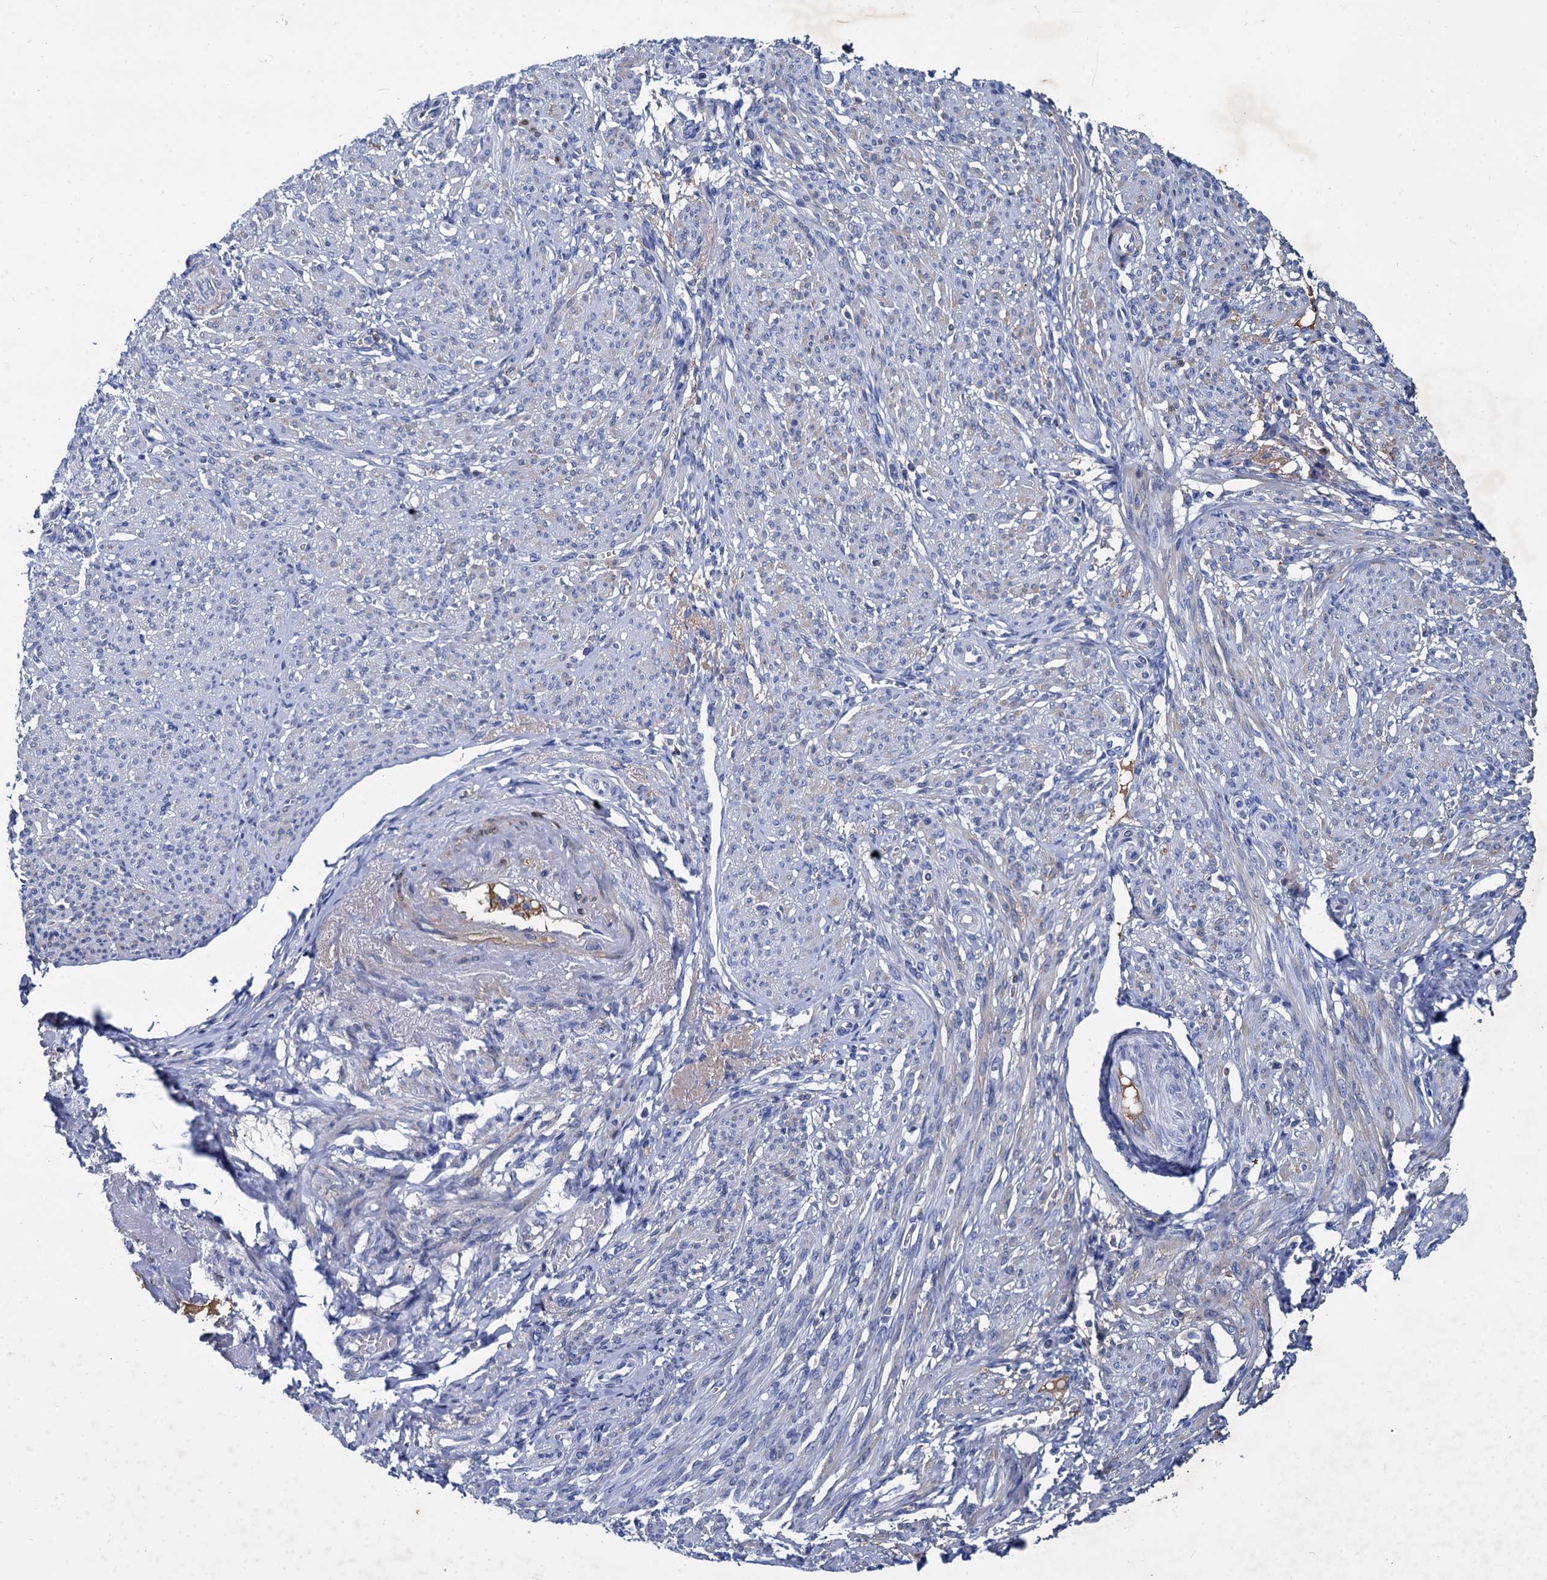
{"staining": {"intensity": "negative", "quantity": "none", "location": "none"}, "tissue": "smooth muscle", "cell_type": "Smooth muscle cells", "image_type": "normal", "snomed": [{"axis": "morphology", "description": "Normal tissue, NOS"}, {"axis": "topography", "description": "Smooth muscle"}], "caption": "Immunohistochemical staining of normal human smooth muscle demonstrates no significant positivity in smooth muscle cells.", "gene": "TMEM72", "patient": {"sex": "female", "age": 39}}